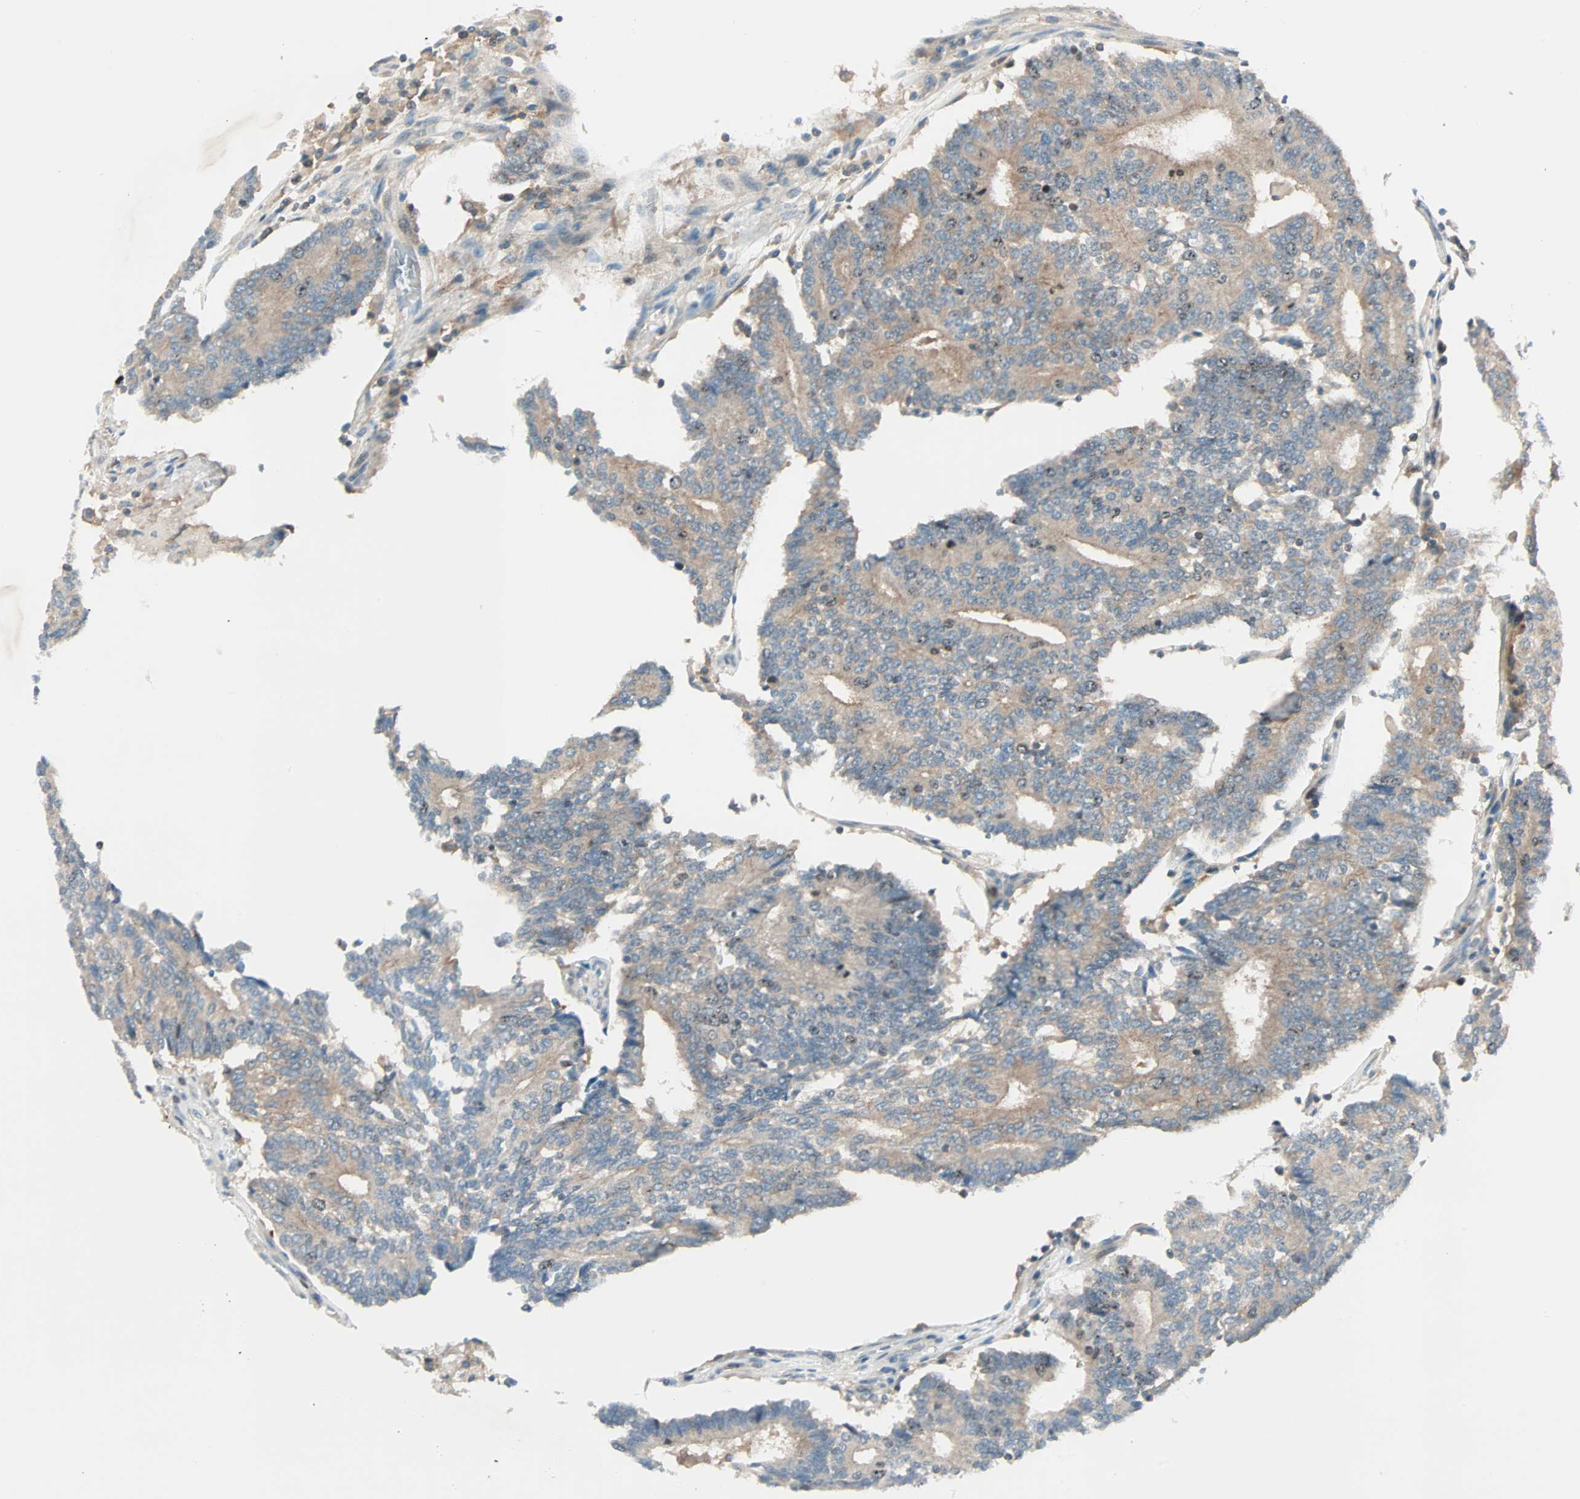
{"staining": {"intensity": "weak", "quantity": ">75%", "location": "cytoplasmic/membranous"}, "tissue": "prostate cancer", "cell_type": "Tumor cells", "image_type": "cancer", "snomed": [{"axis": "morphology", "description": "Adenocarcinoma, High grade"}, {"axis": "topography", "description": "Prostate"}], "caption": "Human prostate cancer stained for a protein (brown) shows weak cytoplasmic/membranous positive expression in approximately >75% of tumor cells.", "gene": "SMIM8", "patient": {"sex": "male", "age": 55}}